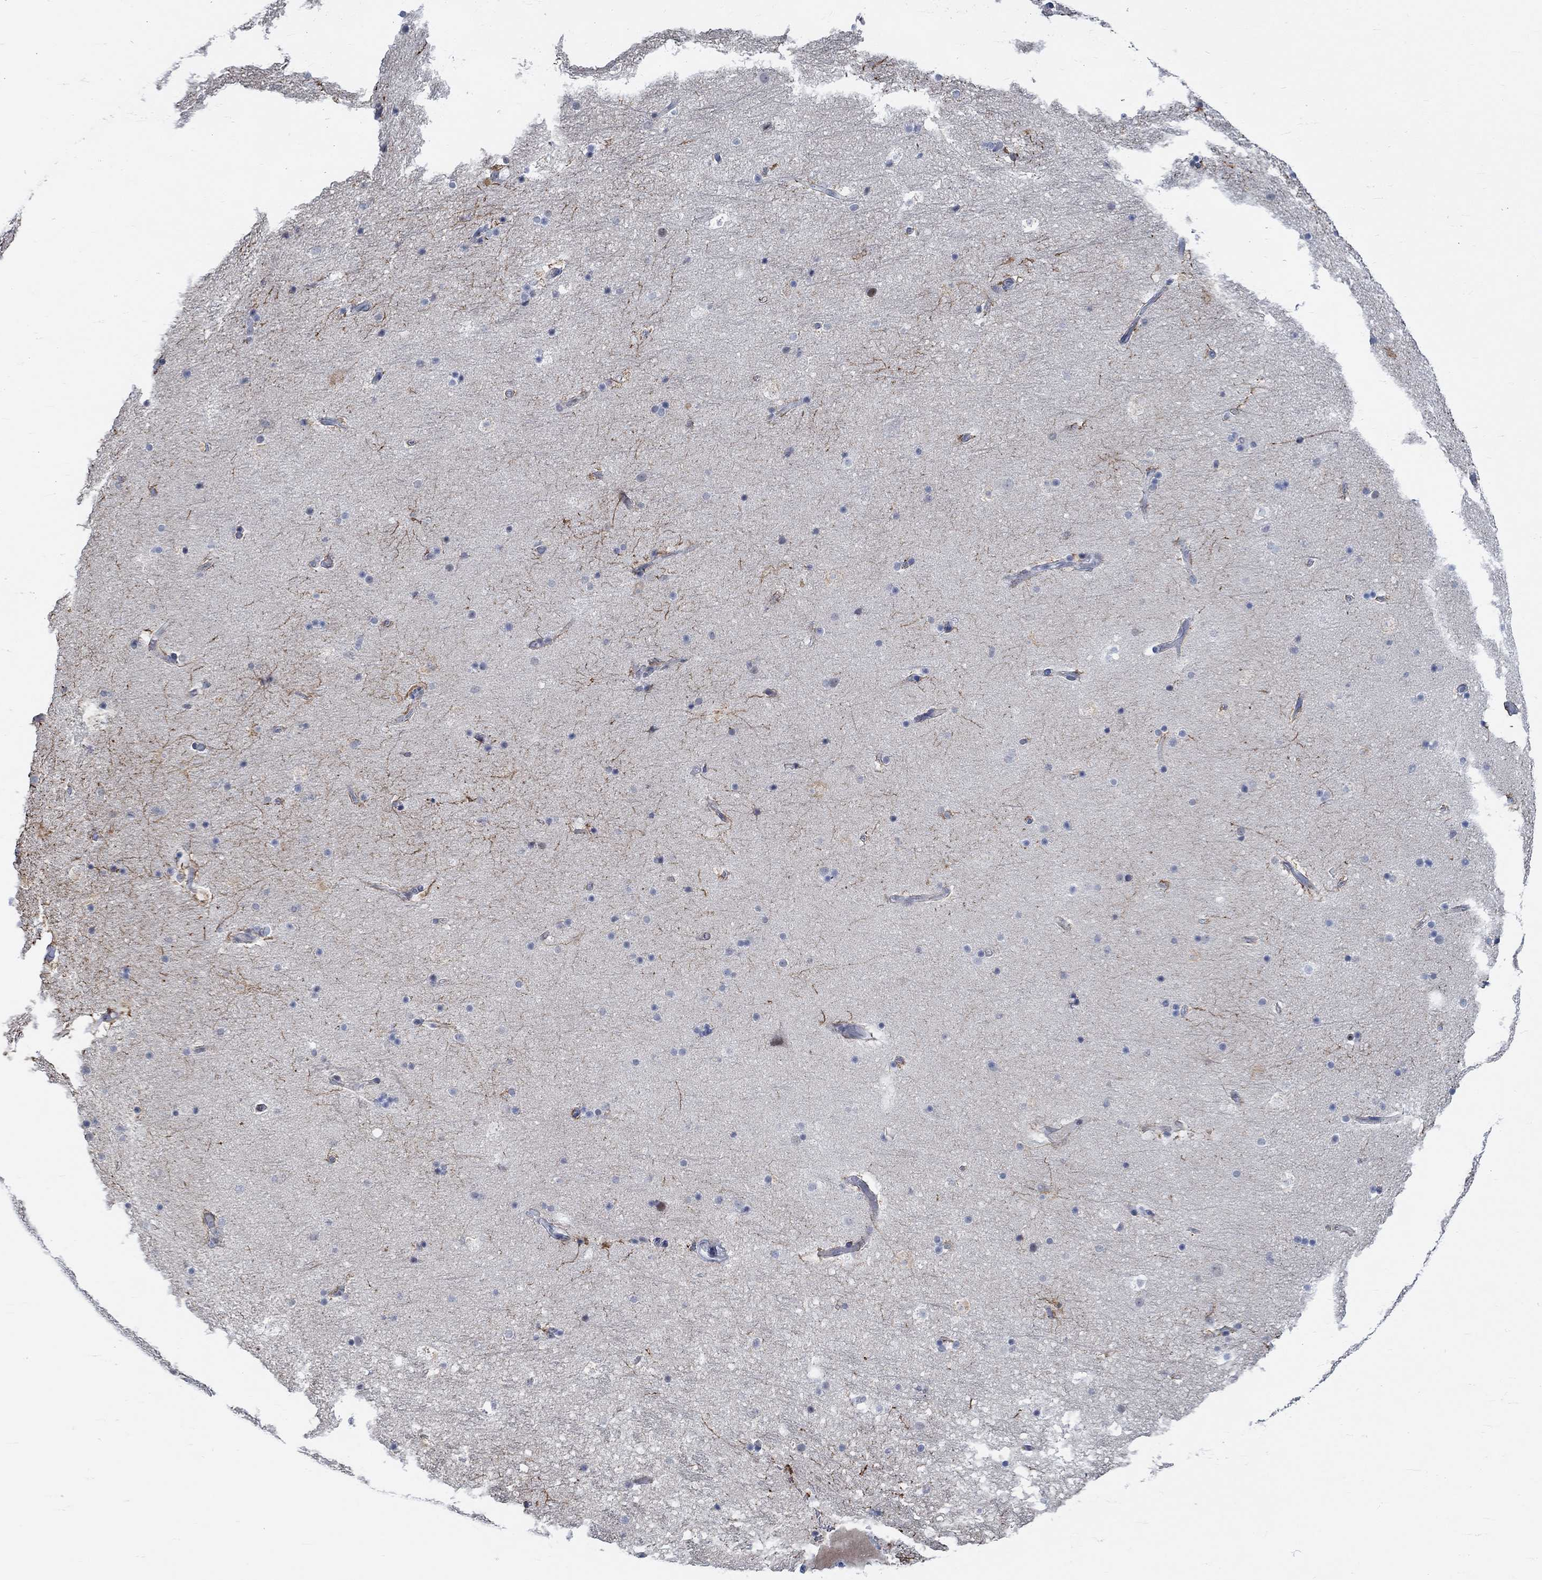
{"staining": {"intensity": "strong", "quantity": "<25%", "location": "cytoplasmic/membranous"}, "tissue": "hippocampus", "cell_type": "Glial cells", "image_type": "normal", "snomed": [{"axis": "morphology", "description": "Normal tissue, NOS"}, {"axis": "topography", "description": "Hippocampus"}], "caption": "Immunohistochemical staining of normal human hippocampus shows strong cytoplasmic/membranous protein staining in about <25% of glial cells. The staining was performed using DAB (3,3'-diaminobenzidine), with brown indicating positive protein expression. Nuclei are stained blue with hematoxylin.", "gene": "KCNH8", "patient": {"sex": "male", "age": 51}}